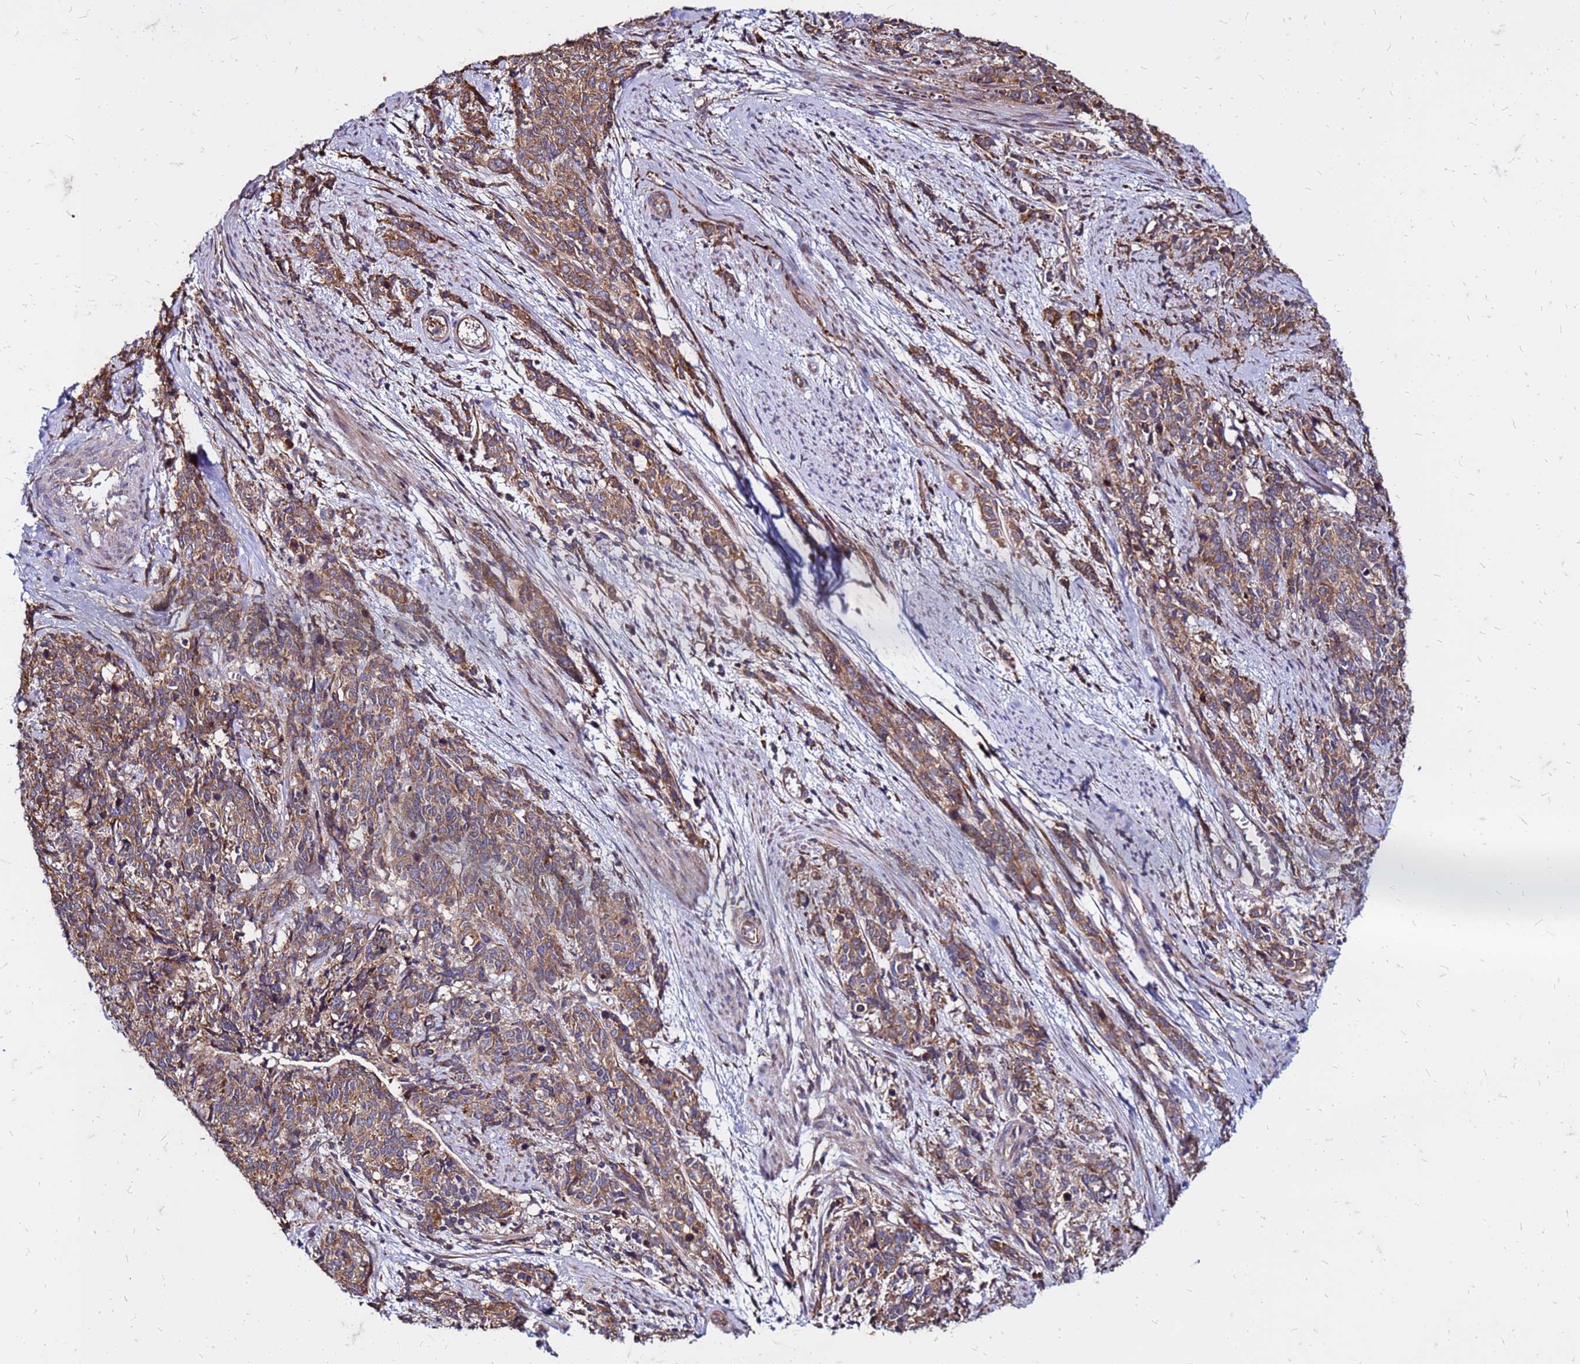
{"staining": {"intensity": "moderate", "quantity": ">75%", "location": "cytoplasmic/membranous"}, "tissue": "cervical cancer", "cell_type": "Tumor cells", "image_type": "cancer", "snomed": [{"axis": "morphology", "description": "Squamous cell carcinoma, NOS"}, {"axis": "topography", "description": "Cervix"}], "caption": "Cervical squamous cell carcinoma stained with a brown dye demonstrates moderate cytoplasmic/membranous positive expression in approximately >75% of tumor cells.", "gene": "VMO1", "patient": {"sex": "female", "age": 60}}